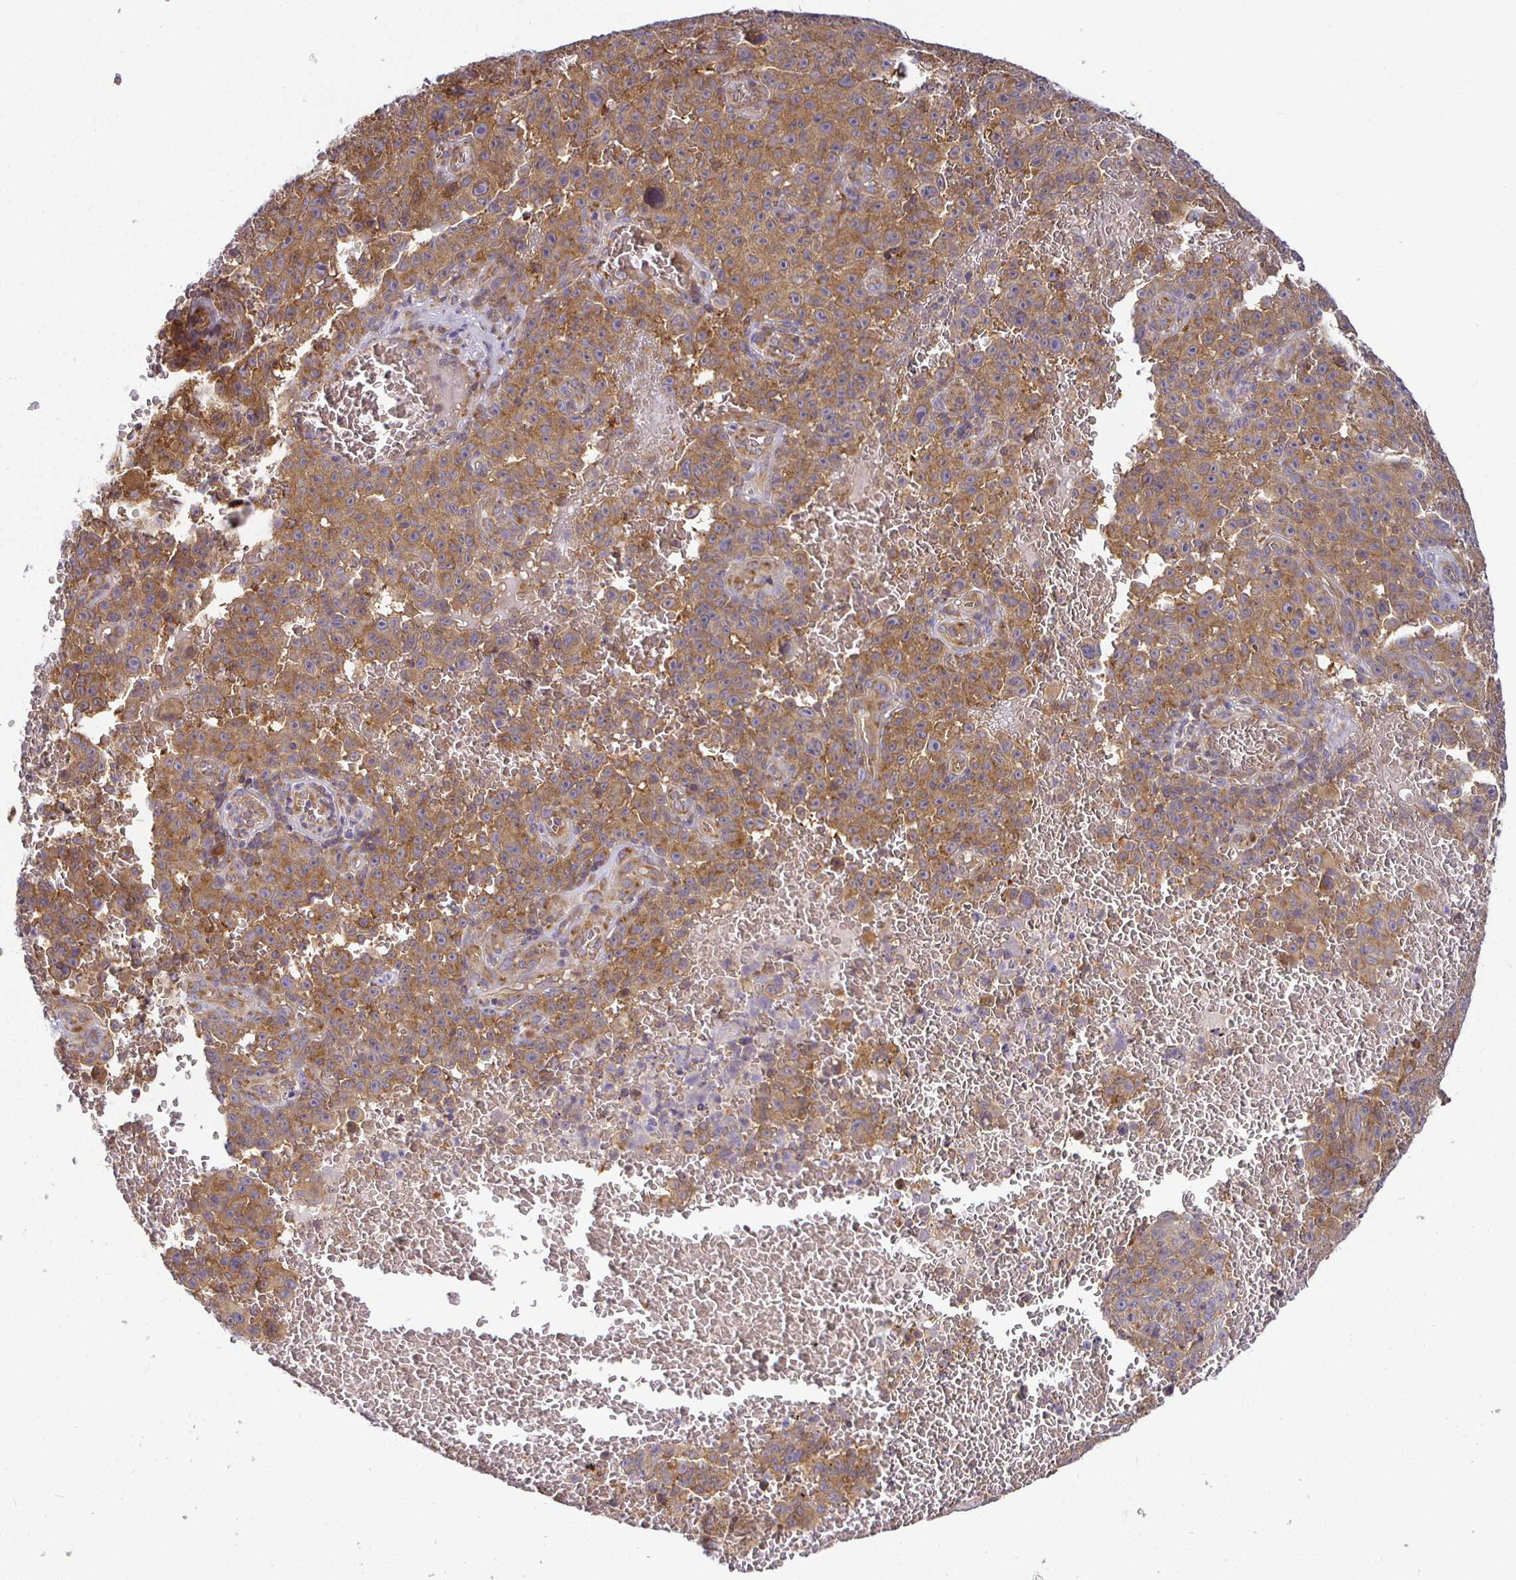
{"staining": {"intensity": "moderate", "quantity": ">75%", "location": "cytoplasmic/membranous"}, "tissue": "melanoma", "cell_type": "Tumor cells", "image_type": "cancer", "snomed": [{"axis": "morphology", "description": "Malignant melanoma, NOS"}, {"axis": "topography", "description": "Skin"}], "caption": "Immunohistochemical staining of human malignant melanoma shows moderate cytoplasmic/membranous protein expression in about >75% of tumor cells. Nuclei are stained in blue.", "gene": "IRAK1", "patient": {"sex": "female", "age": 82}}